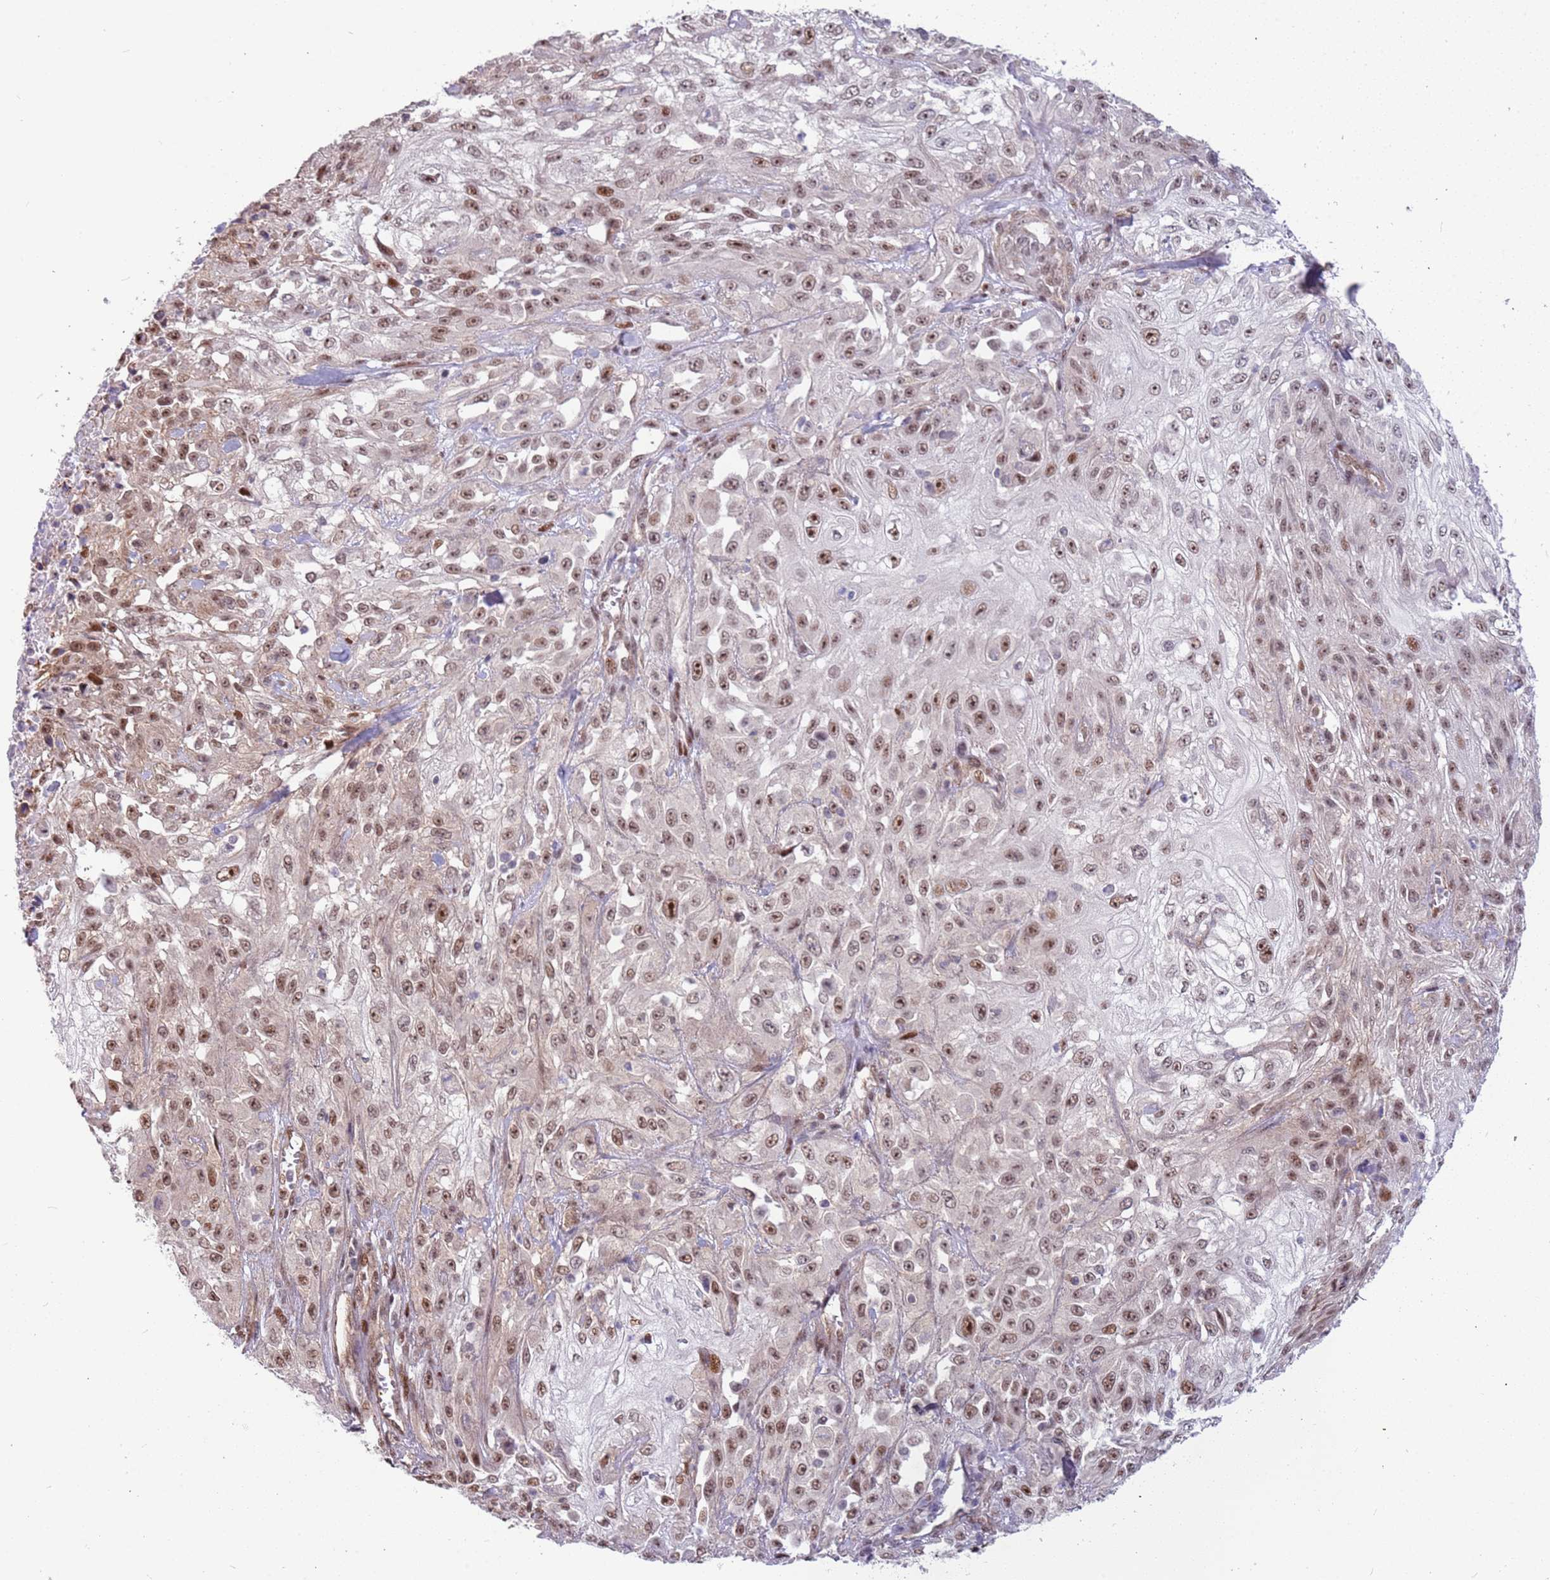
{"staining": {"intensity": "moderate", "quantity": ">75%", "location": "nuclear"}, "tissue": "skin cancer", "cell_type": "Tumor cells", "image_type": "cancer", "snomed": [{"axis": "morphology", "description": "Squamous cell carcinoma, NOS"}, {"axis": "morphology", "description": "Squamous cell carcinoma, metastatic, NOS"}, {"axis": "topography", "description": "Skin"}, {"axis": "topography", "description": "Lymph node"}], "caption": "Protein expression analysis of skin squamous cell carcinoma shows moderate nuclear expression in about >75% of tumor cells.", "gene": "LRMDA", "patient": {"sex": "male", "age": 75}}